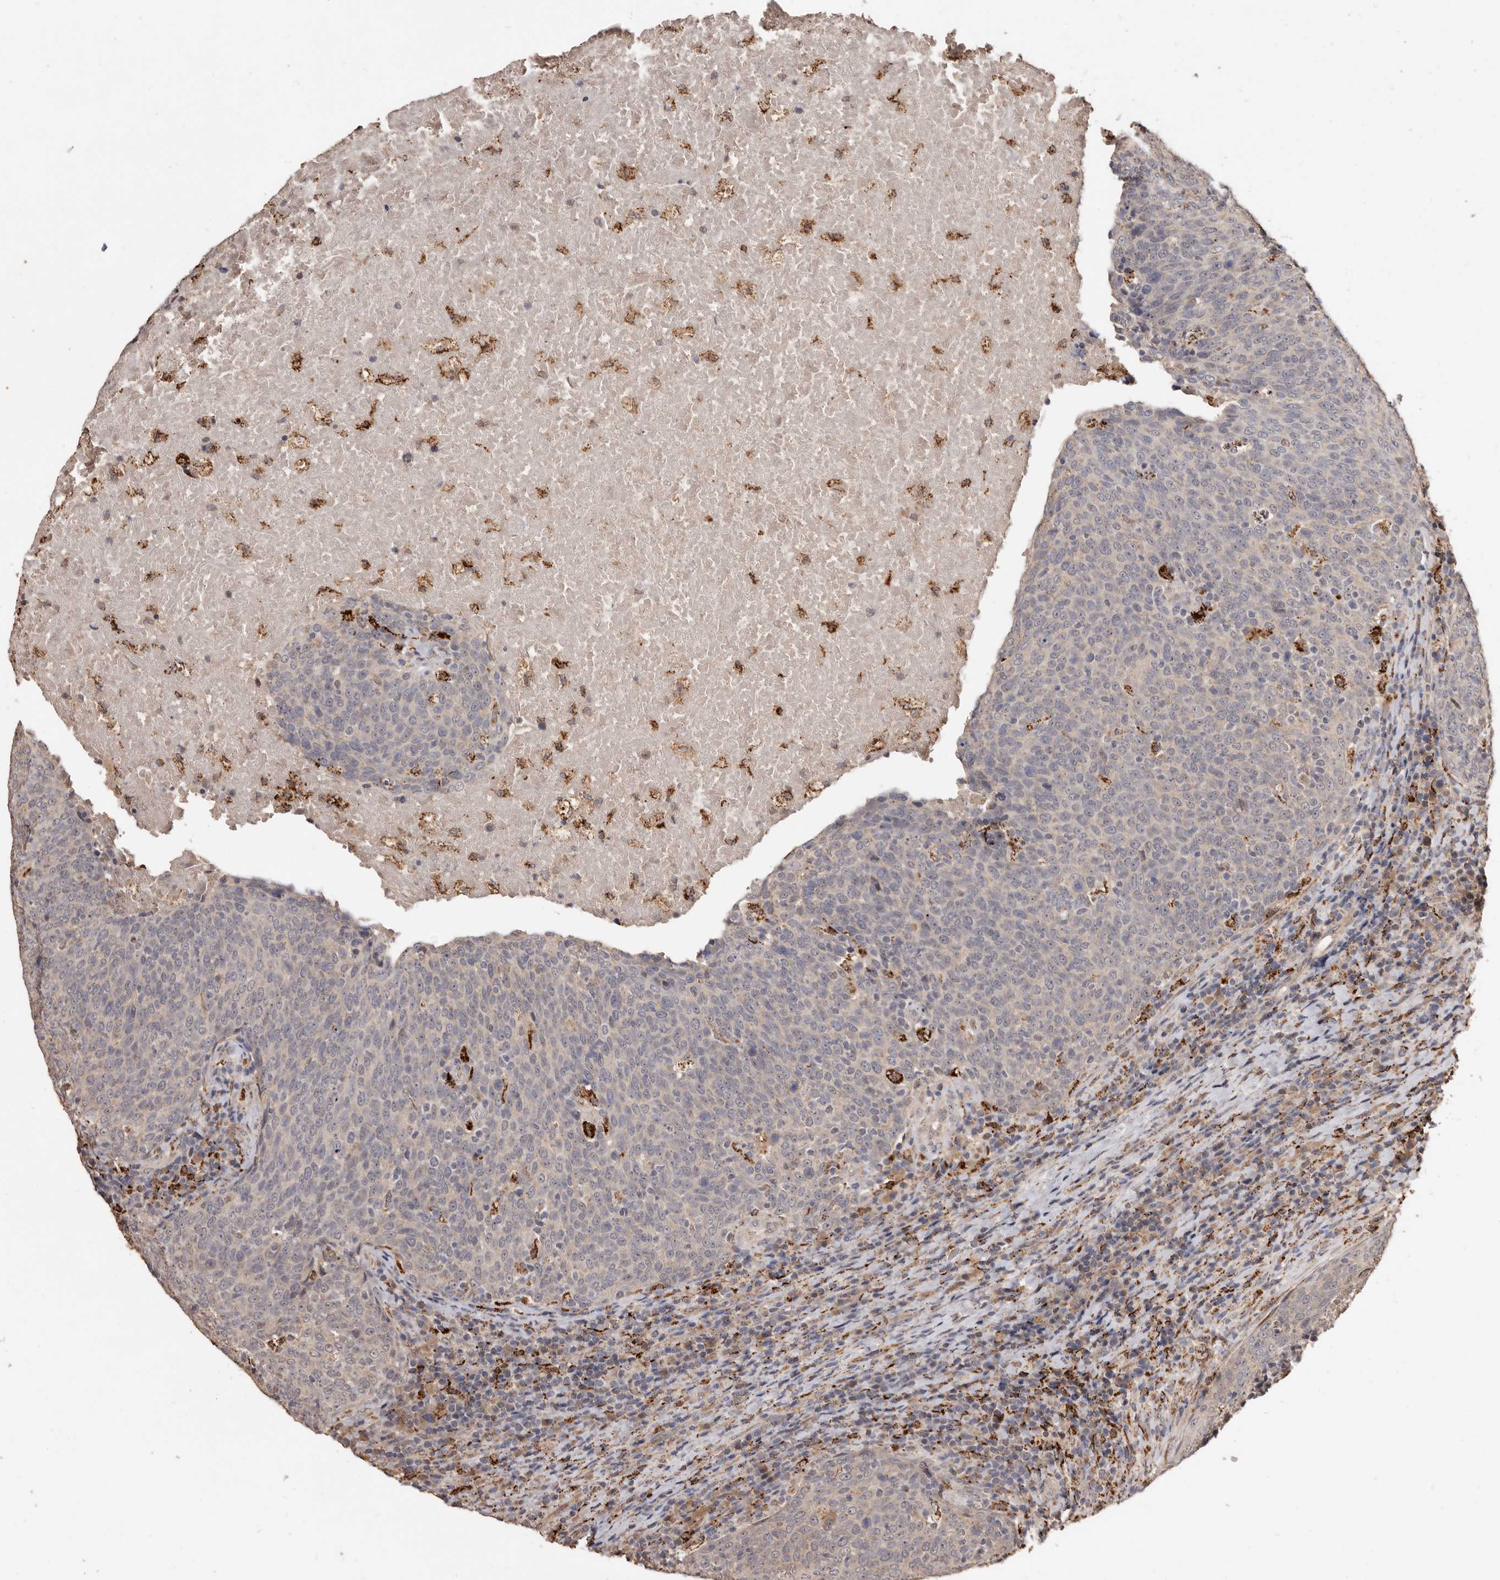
{"staining": {"intensity": "negative", "quantity": "none", "location": "none"}, "tissue": "head and neck cancer", "cell_type": "Tumor cells", "image_type": "cancer", "snomed": [{"axis": "morphology", "description": "Squamous cell carcinoma, NOS"}, {"axis": "morphology", "description": "Squamous cell carcinoma, metastatic, NOS"}, {"axis": "topography", "description": "Lymph node"}, {"axis": "topography", "description": "Head-Neck"}], "caption": "Head and neck metastatic squamous cell carcinoma stained for a protein using immunohistochemistry exhibits no positivity tumor cells.", "gene": "AKAP7", "patient": {"sex": "male", "age": 62}}